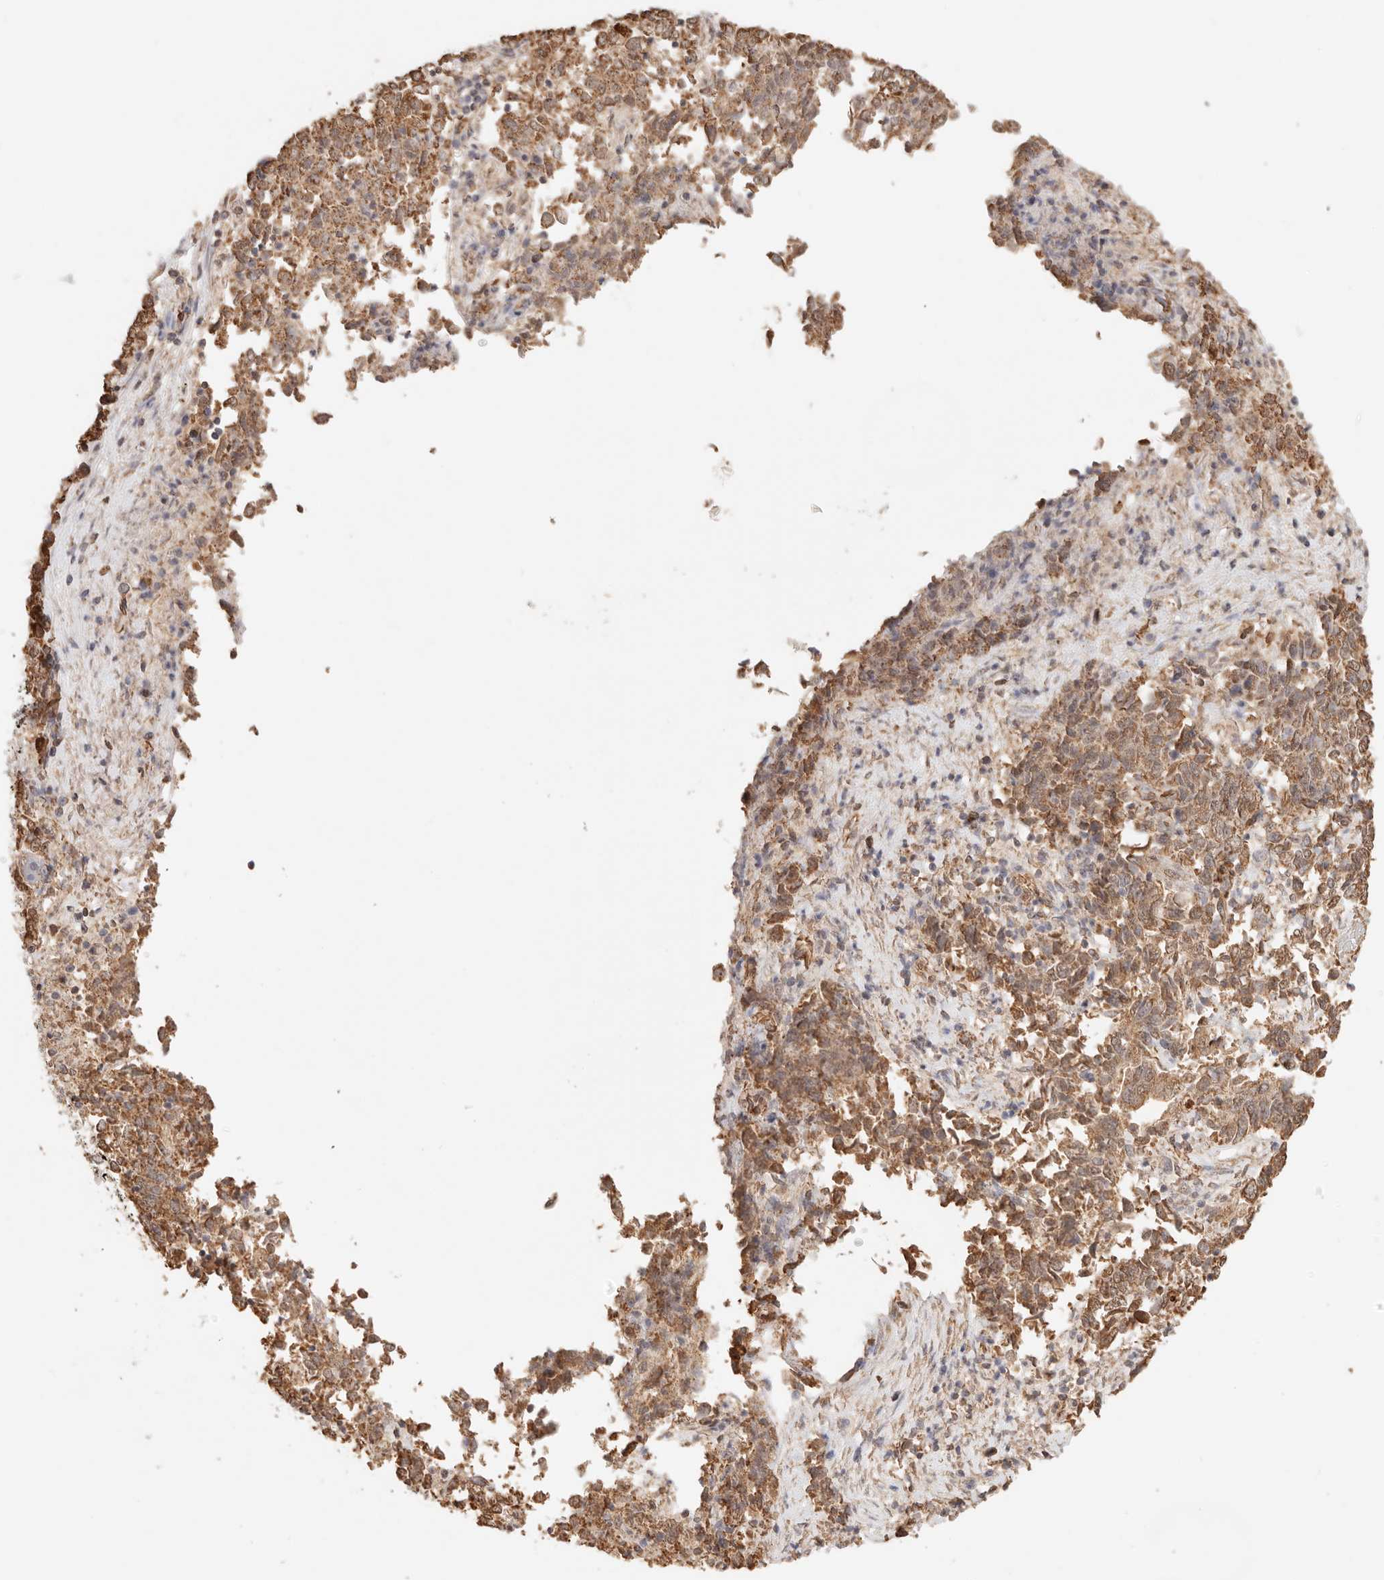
{"staining": {"intensity": "moderate", "quantity": ">75%", "location": "cytoplasmic/membranous"}, "tissue": "endometrial cancer", "cell_type": "Tumor cells", "image_type": "cancer", "snomed": [{"axis": "morphology", "description": "Adenocarcinoma, NOS"}, {"axis": "topography", "description": "Endometrium"}], "caption": "Immunohistochemistry (IHC) image of neoplastic tissue: human endometrial adenocarcinoma stained using immunohistochemistry reveals medium levels of moderate protein expression localized specifically in the cytoplasmic/membranous of tumor cells, appearing as a cytoplasmic/membranous brown color.", "gene": "IL1R2", "patient": {"sex": "female", "age": 80}}